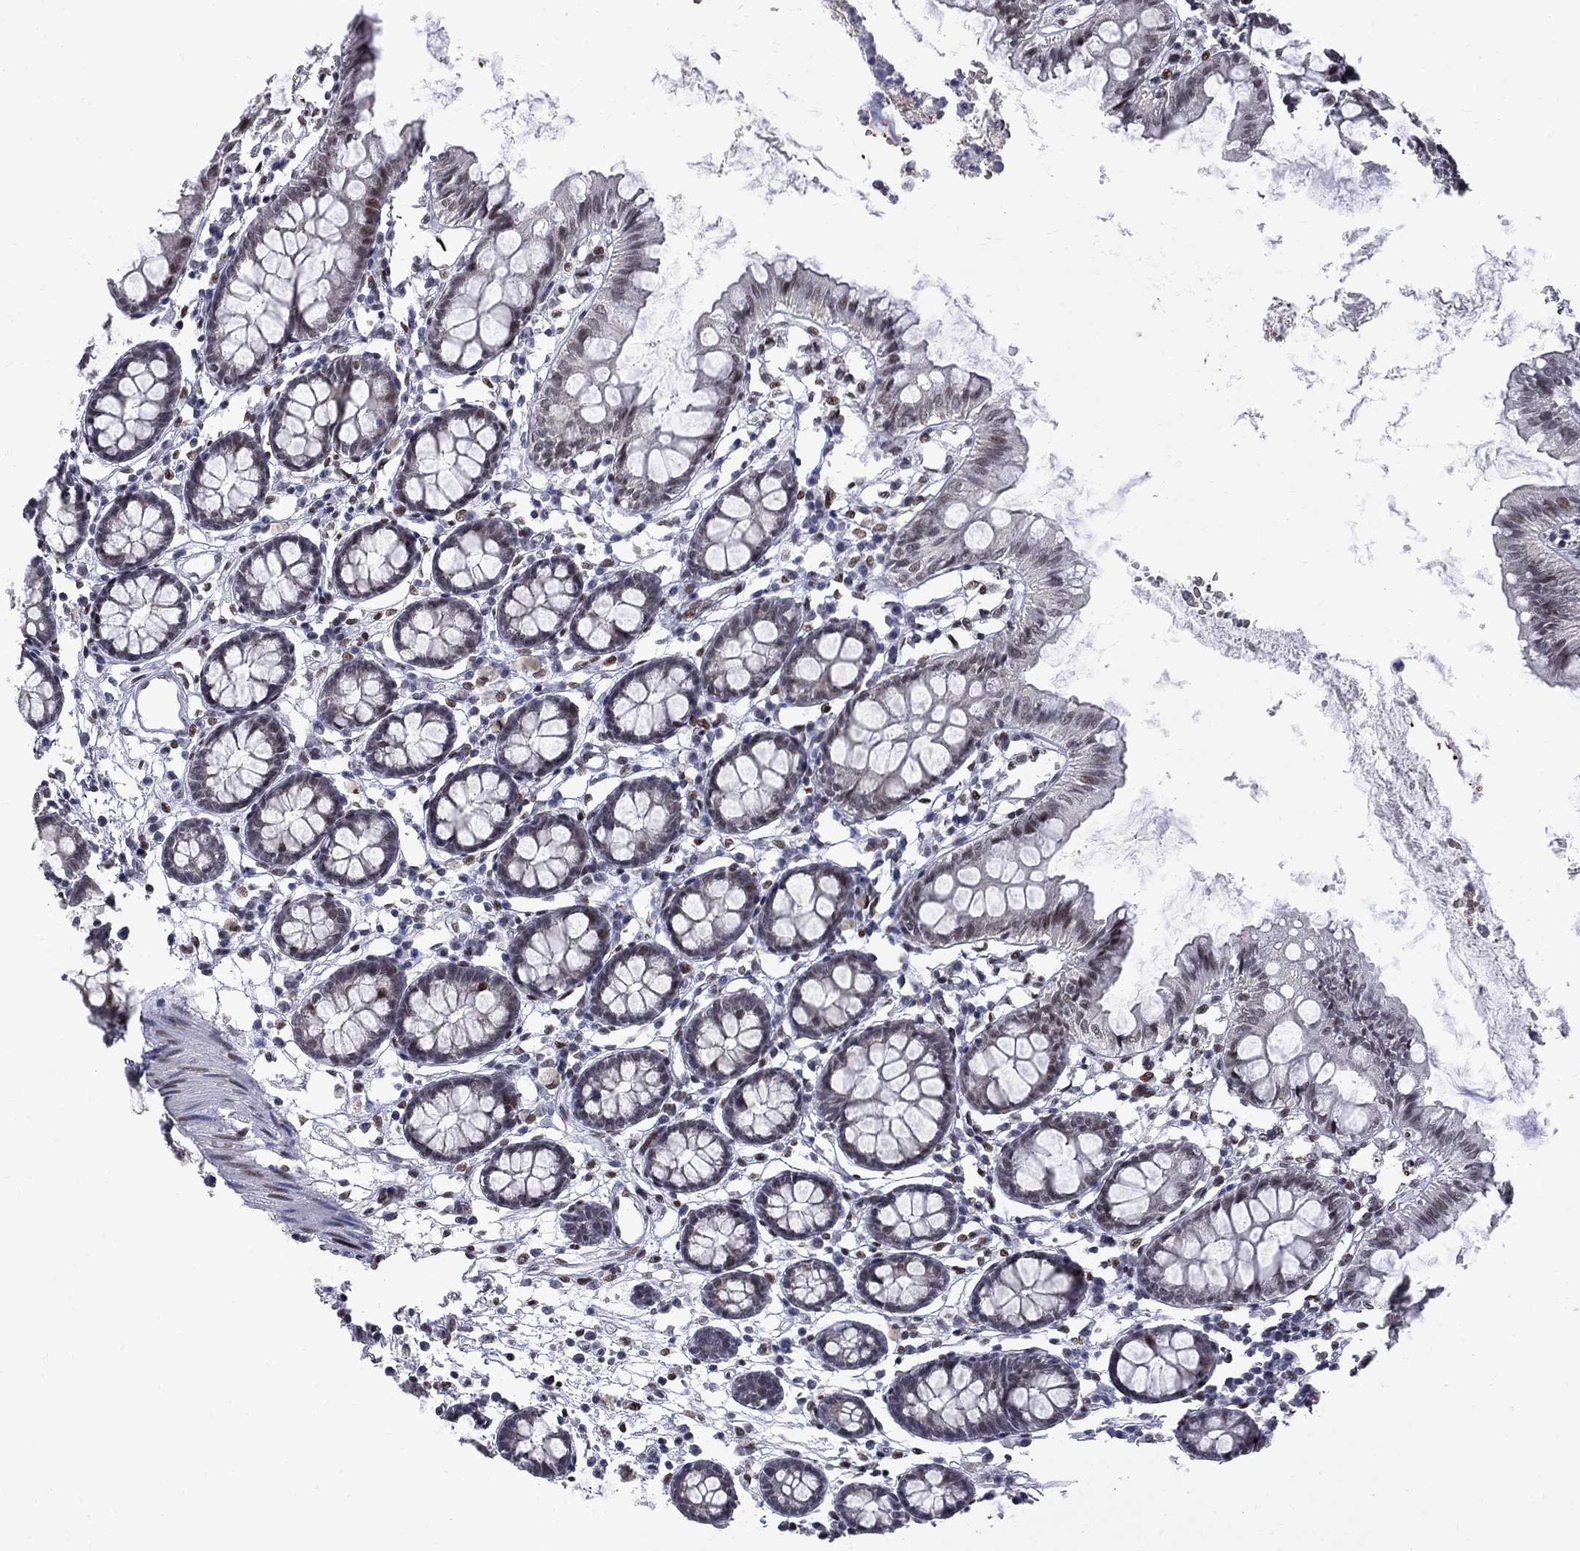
{"staining": {"intensity": "moderate", "quantity": "25%-75%", "location": "nuclear"}, "tissue": "colon", "cell_type": "Endothelial cells", "image_type": "normal", "snomed": [{"axis": "morphology", "description": "Normal tissue, NOS"}, {"axis": "topography", "description": "Colon"}], "caption": "Immunohistochemical staining of normal human colon demonstrates 25%-75% levels of moderate nuclear protein staining in approximately 25%-75% of endothelial cells. Using DAB (3,3'-diaminobenzidine) (brown) and hematoxylin (blue) stains, captured at high magnification using brightfield microscopy.", "gene": "ZBTB47", "patient": {"sex": "female", "age": 84}}